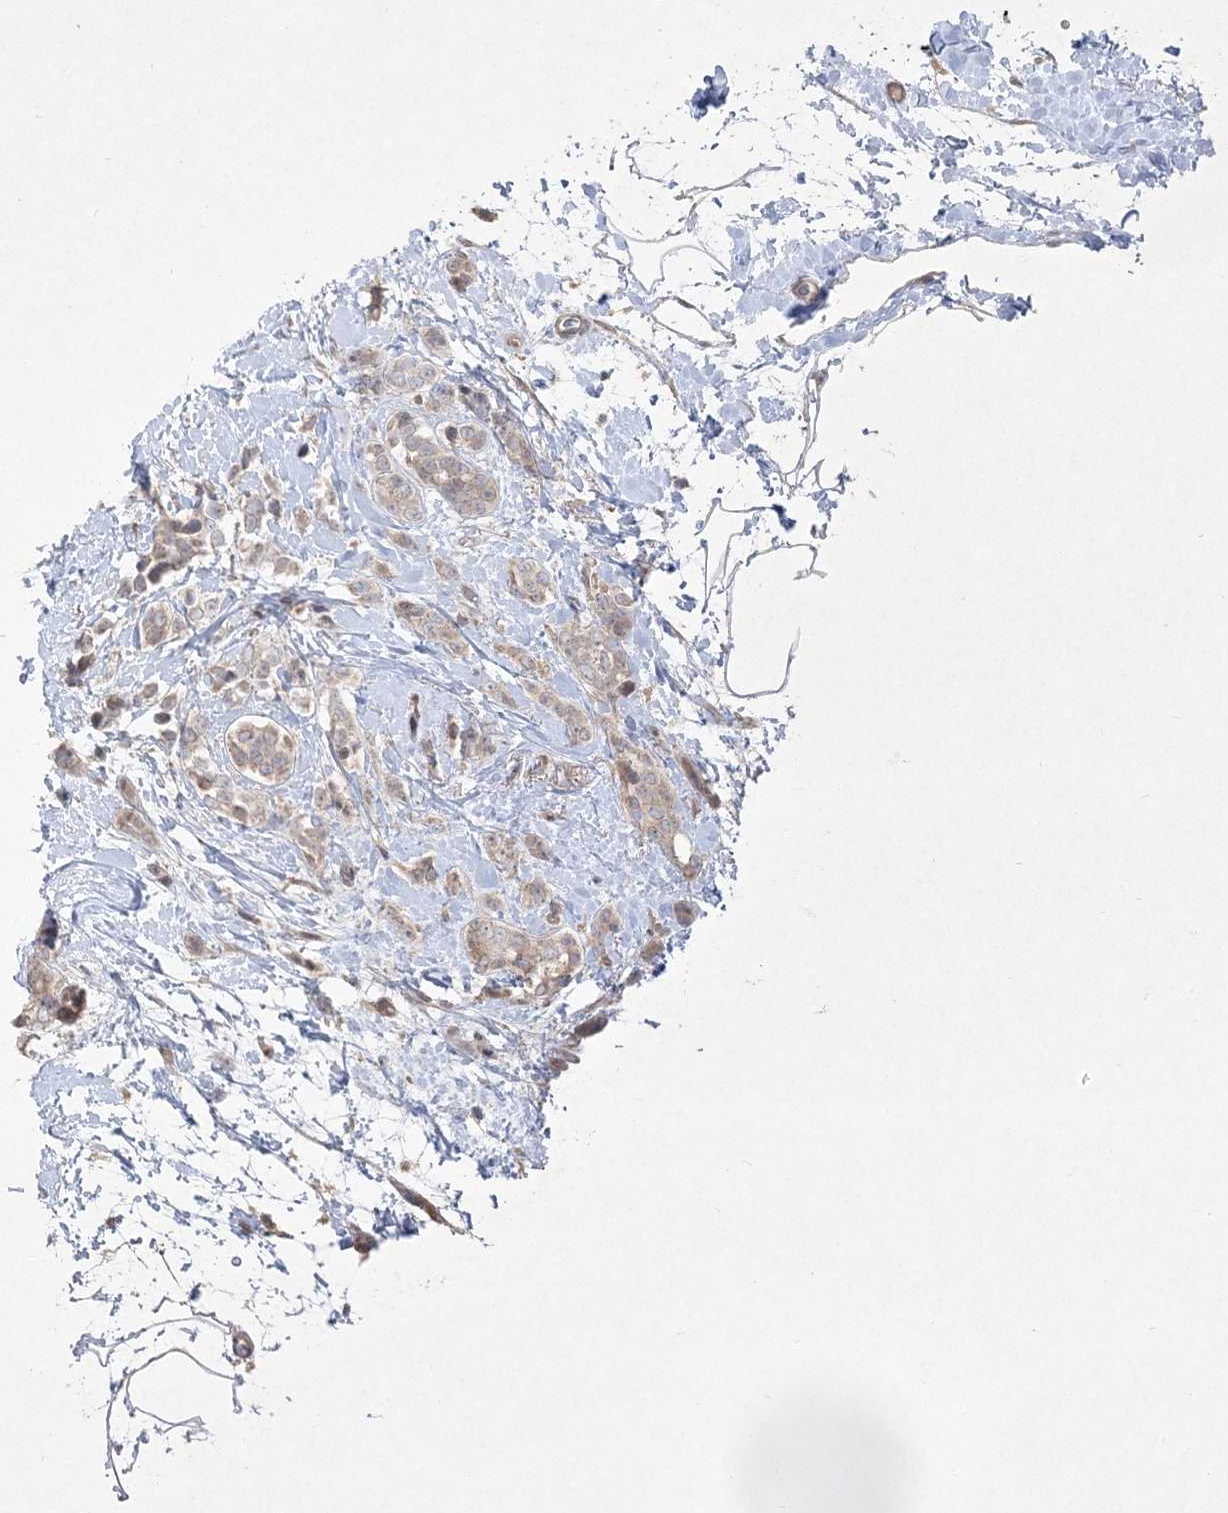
{"staining": {"intensity": "weak", "quantity": "<25%", "location": "cytoplasmic/membranous"}, "tissue": "breast cancer", "cell_type": "Tumor cells", "image_type": "cancer", "snomed": [{"axis": "morphology", "description": "Lobular carcinoma, in situ"}, {"axis": "morphology", "description": "Lobular carcinoma"}, {"axis": "topography", "description": "Breast"}], "caption": "A histopathology image of human lobular carcinoma (breast) is negative for staining in tumor cells. Brightfield microscopy of immunohistochemistry stained with DAB (brown) and hematoxylin (blue), captured at high magnification.", "gene": "CLNK", "patient": {"sex": "female", "age": 41}}